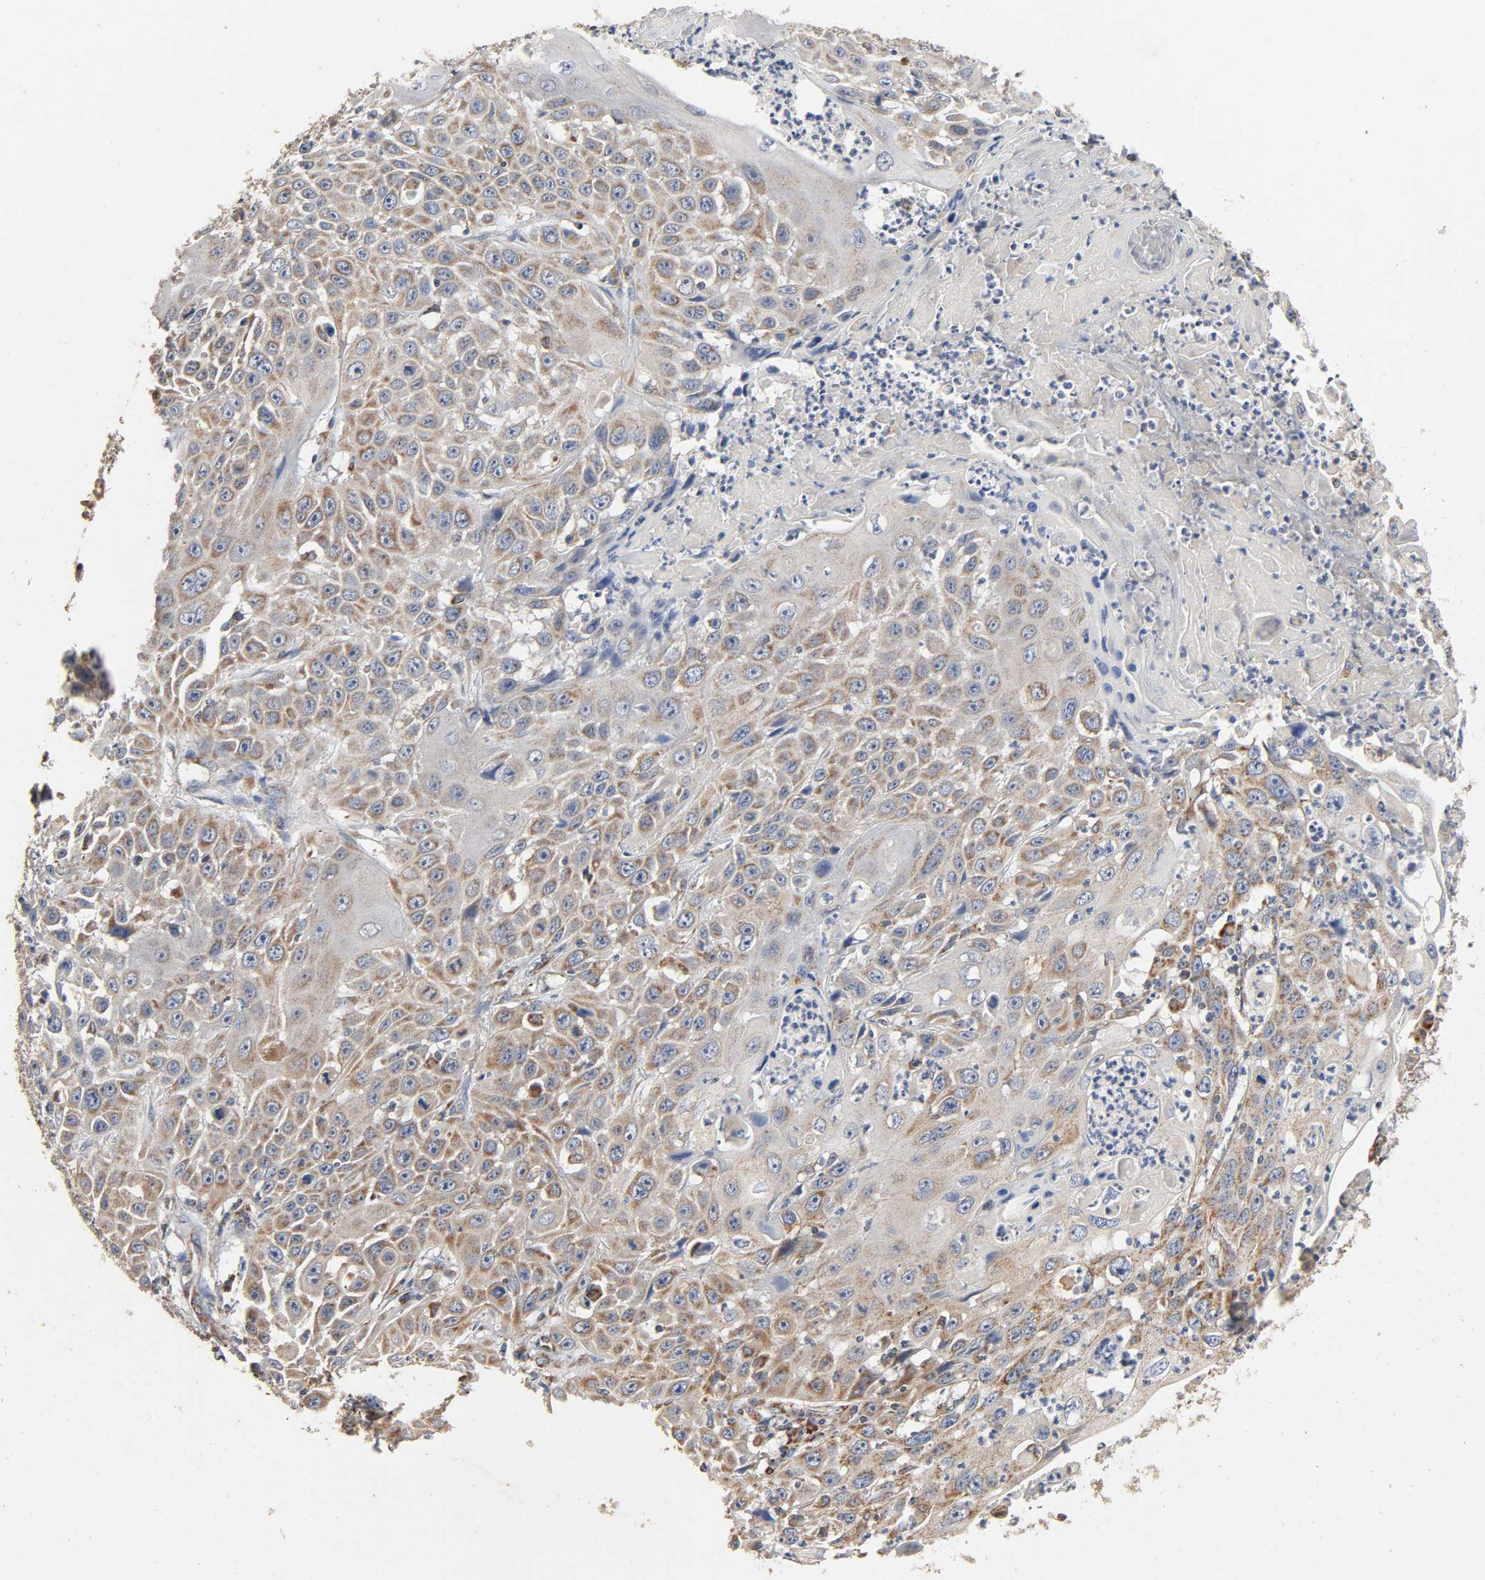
{"staining": {"intensity": "weak", "quantity": ">75%", "location": "cytoplasmic/membranous"}, "tissue": "cervical cancer", "cell_type": "Tumor cells", "image_type": "cancer", "snomed": [{"axis": "morphology", "description": "Squamous cell carcinoma, NOS"}, {"axis": "topography", "description": "Cervix"}], "caption": "Cervical cancer stained with a brown dye shows weak cytoplasmic/membranous positive staining in about >75% of tumor cells.", "gene": "NDUFS3", "patient": {"sex": "female", "age": 39}}